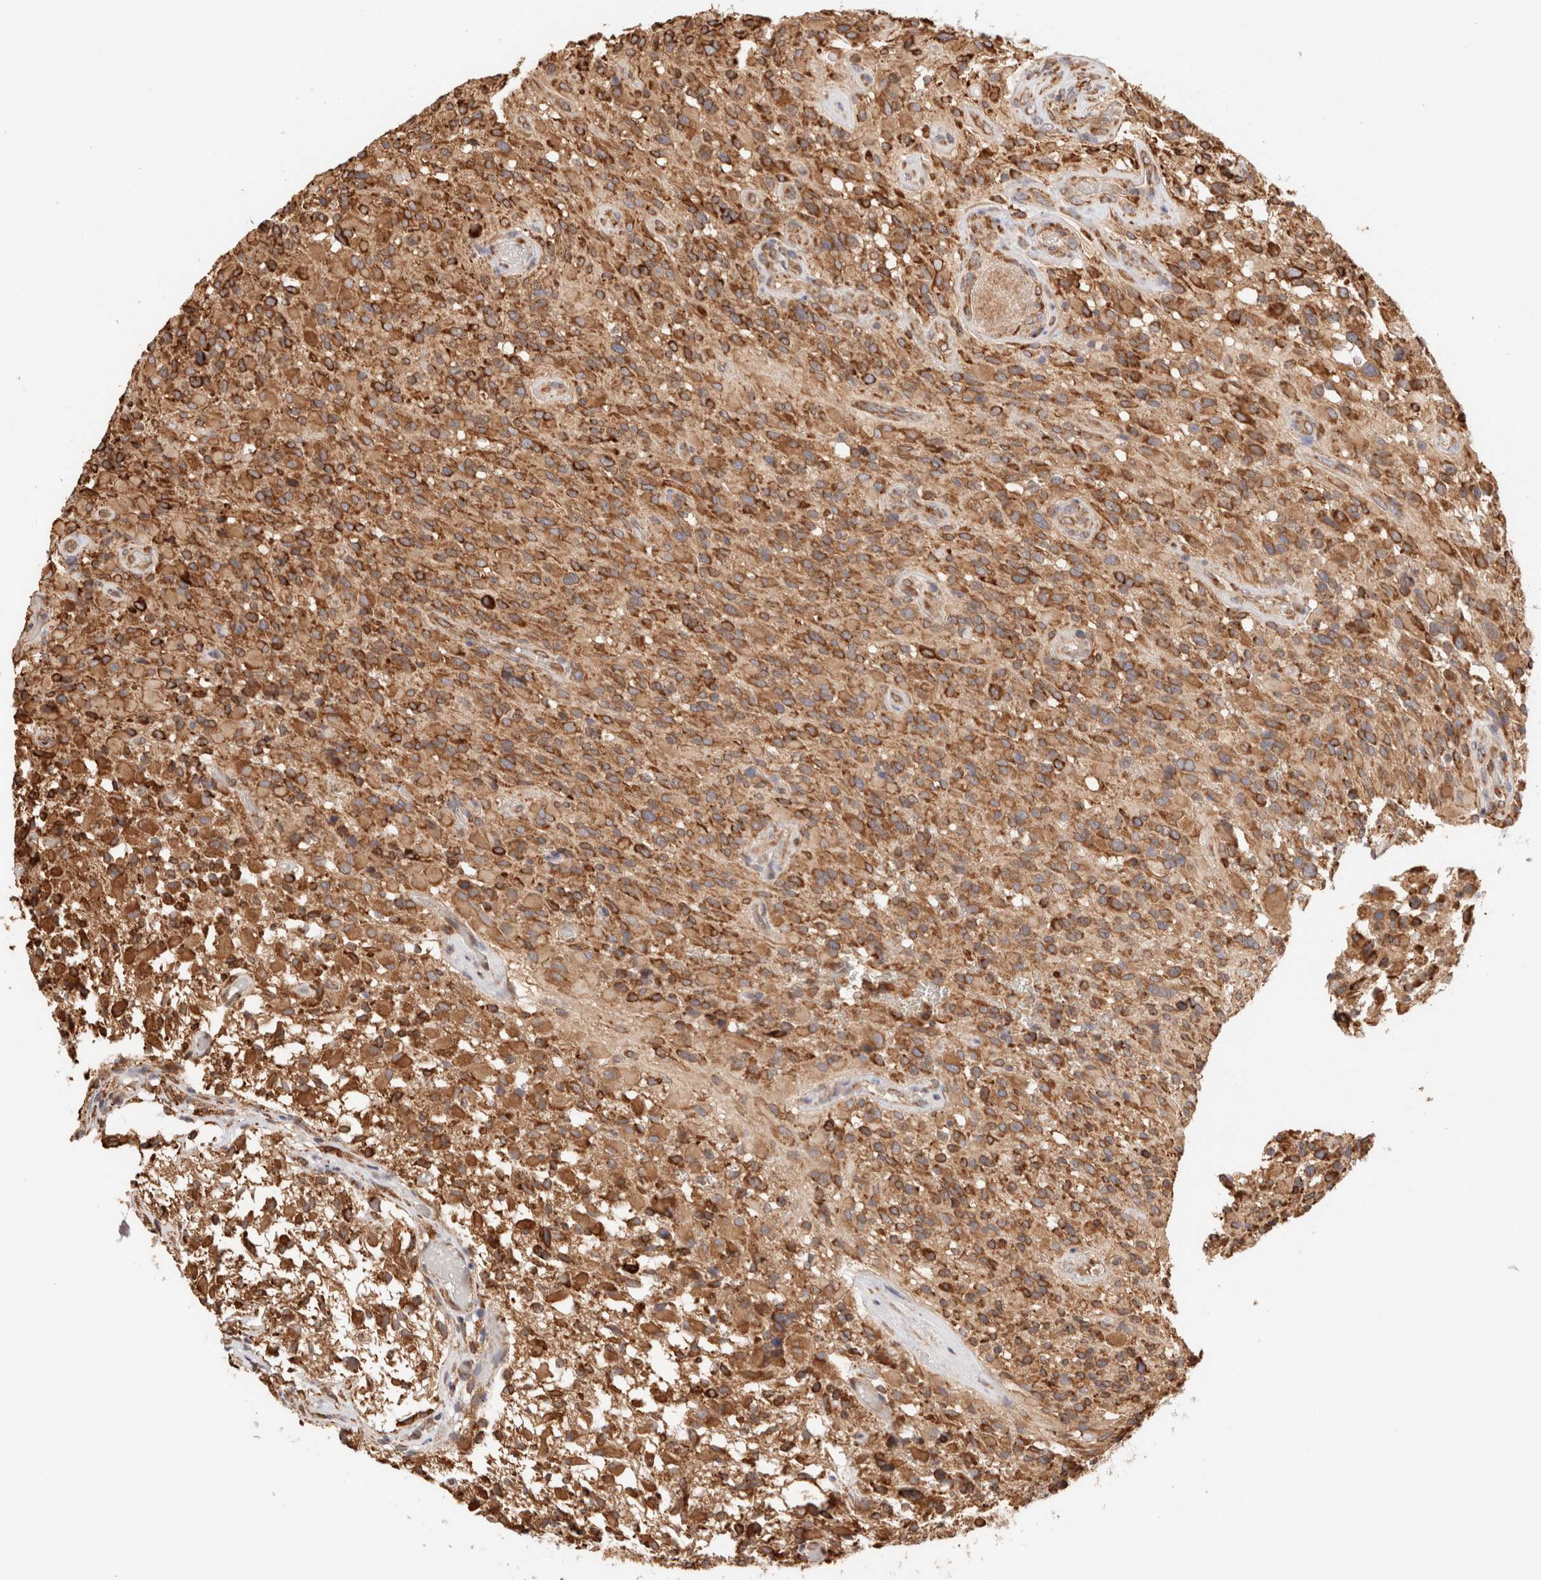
{"staining": {"intensity": "strong", "quantity": ">75%", "location": "cytoplasmic/membranous"}, "tissue": "glioma", "cell_type": "Tumor cells", "image_type": "cancer", "snomed": [{"axis": "morphology", "description": "Glioma, malignant, High grade"}, {"axis": "topography", "description": "Brain"}], "caption": "A high amount of strong cytoplasmic/membranous expression is present in about >75% of tumor cells in malignant glioma (high-grade) tissue. The staining was performed using DAB (3,3'-diaminobenzidine) to visualize the protein expression in brown, while the nuclei were stained in blue with hematoxylin (Magnification: 20x).", "gene": "FER", "patient": {"sex": "male", "age": 71}}